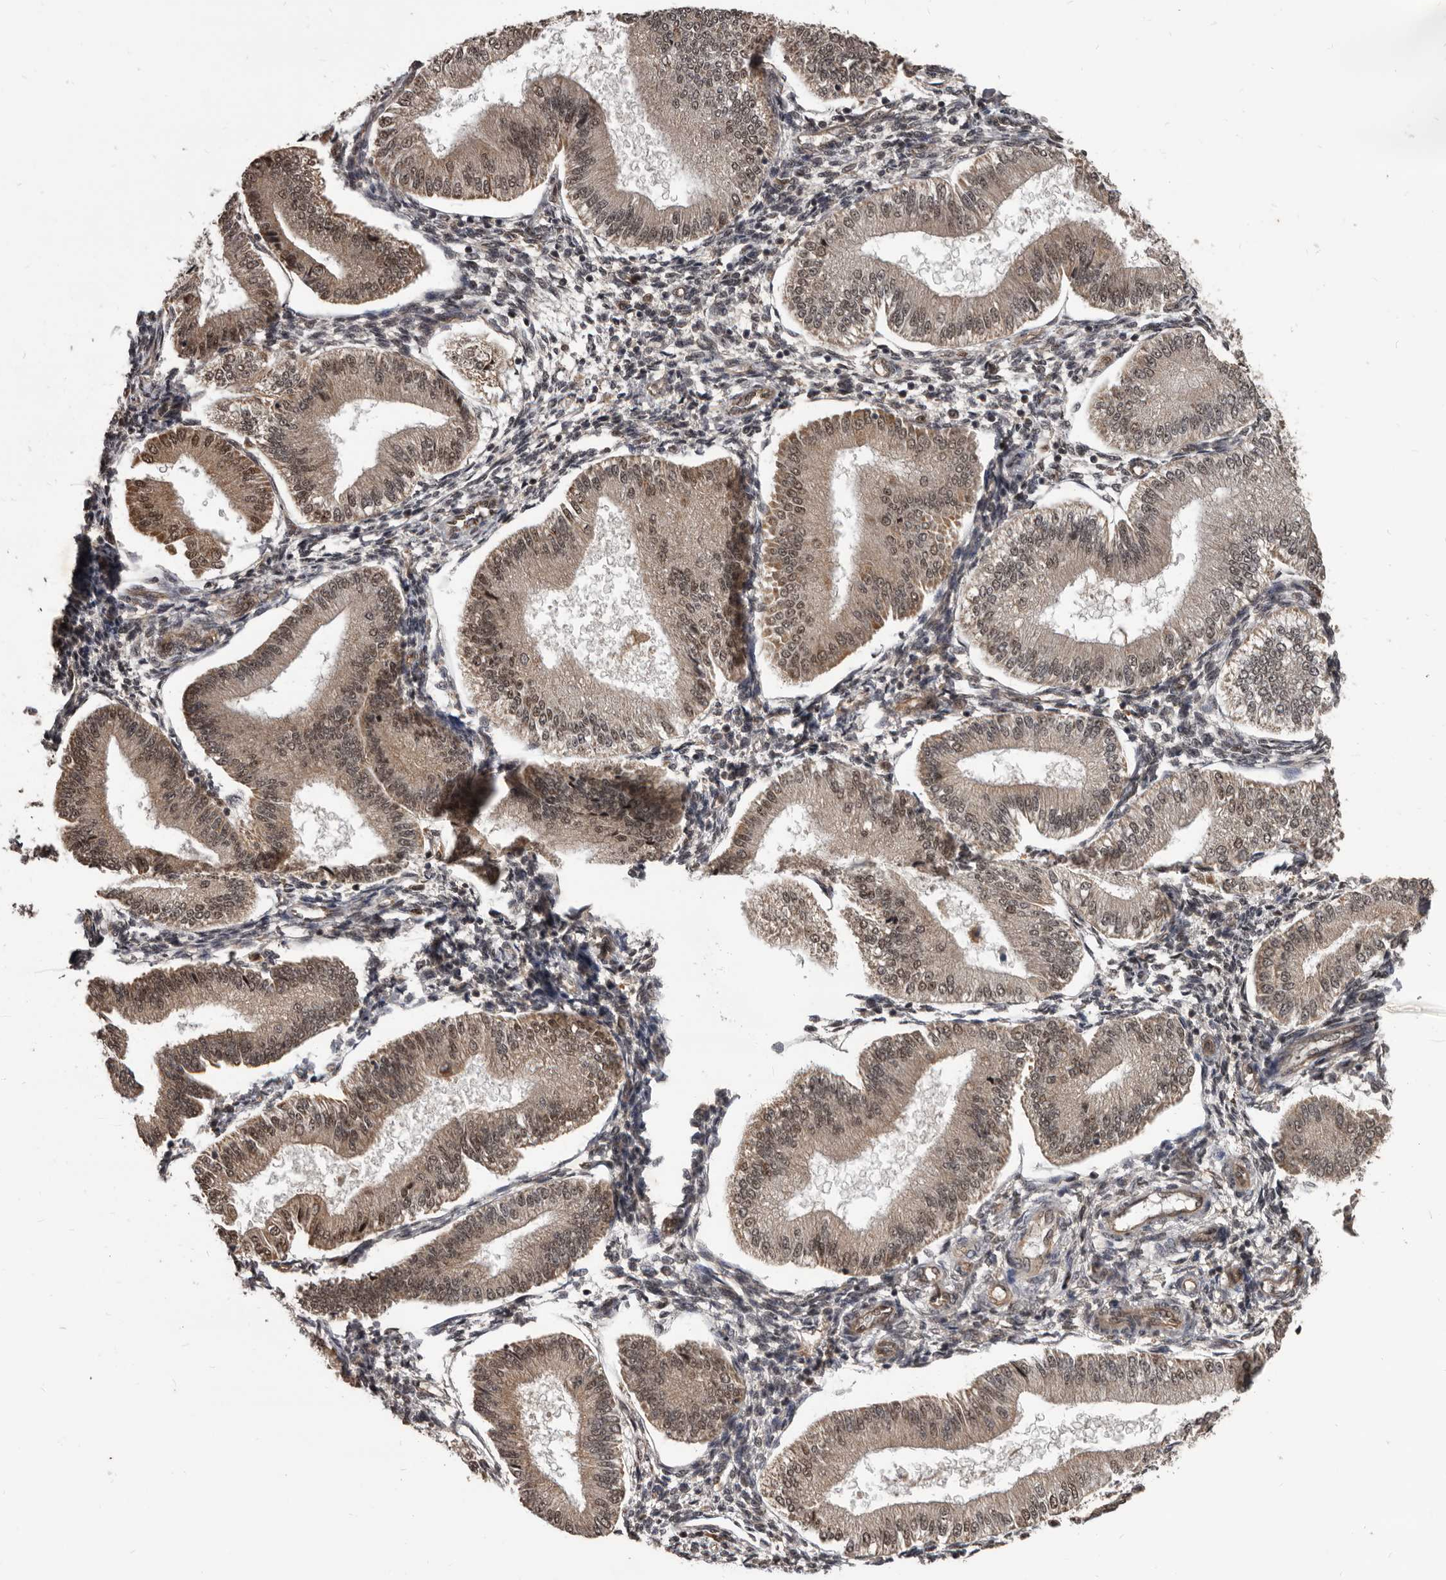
{"staining": {"intensity": "weak", "quantity": "25%-75%", "location": "nuclear"}, "tissue": "endometrium", "cell_type": "Cells in endometrial stroma", "image_type": "normal", "snomed": [{"axis": "morphology", "description": "Normal tissue, NOS"}, {"axis": "topography", "description": "Endometrium"}], "caption": "IHC image of unremarkable endometrium: endometrium stained using immunohistochemistry (IHC) exhibits low levels of weak protein expression localized specifically in the nuclear of cells in endometrial stroma, appearing as a nuclear brown color.", "gene": "AHR", "patient": {"sex": "female", "age": 39}}